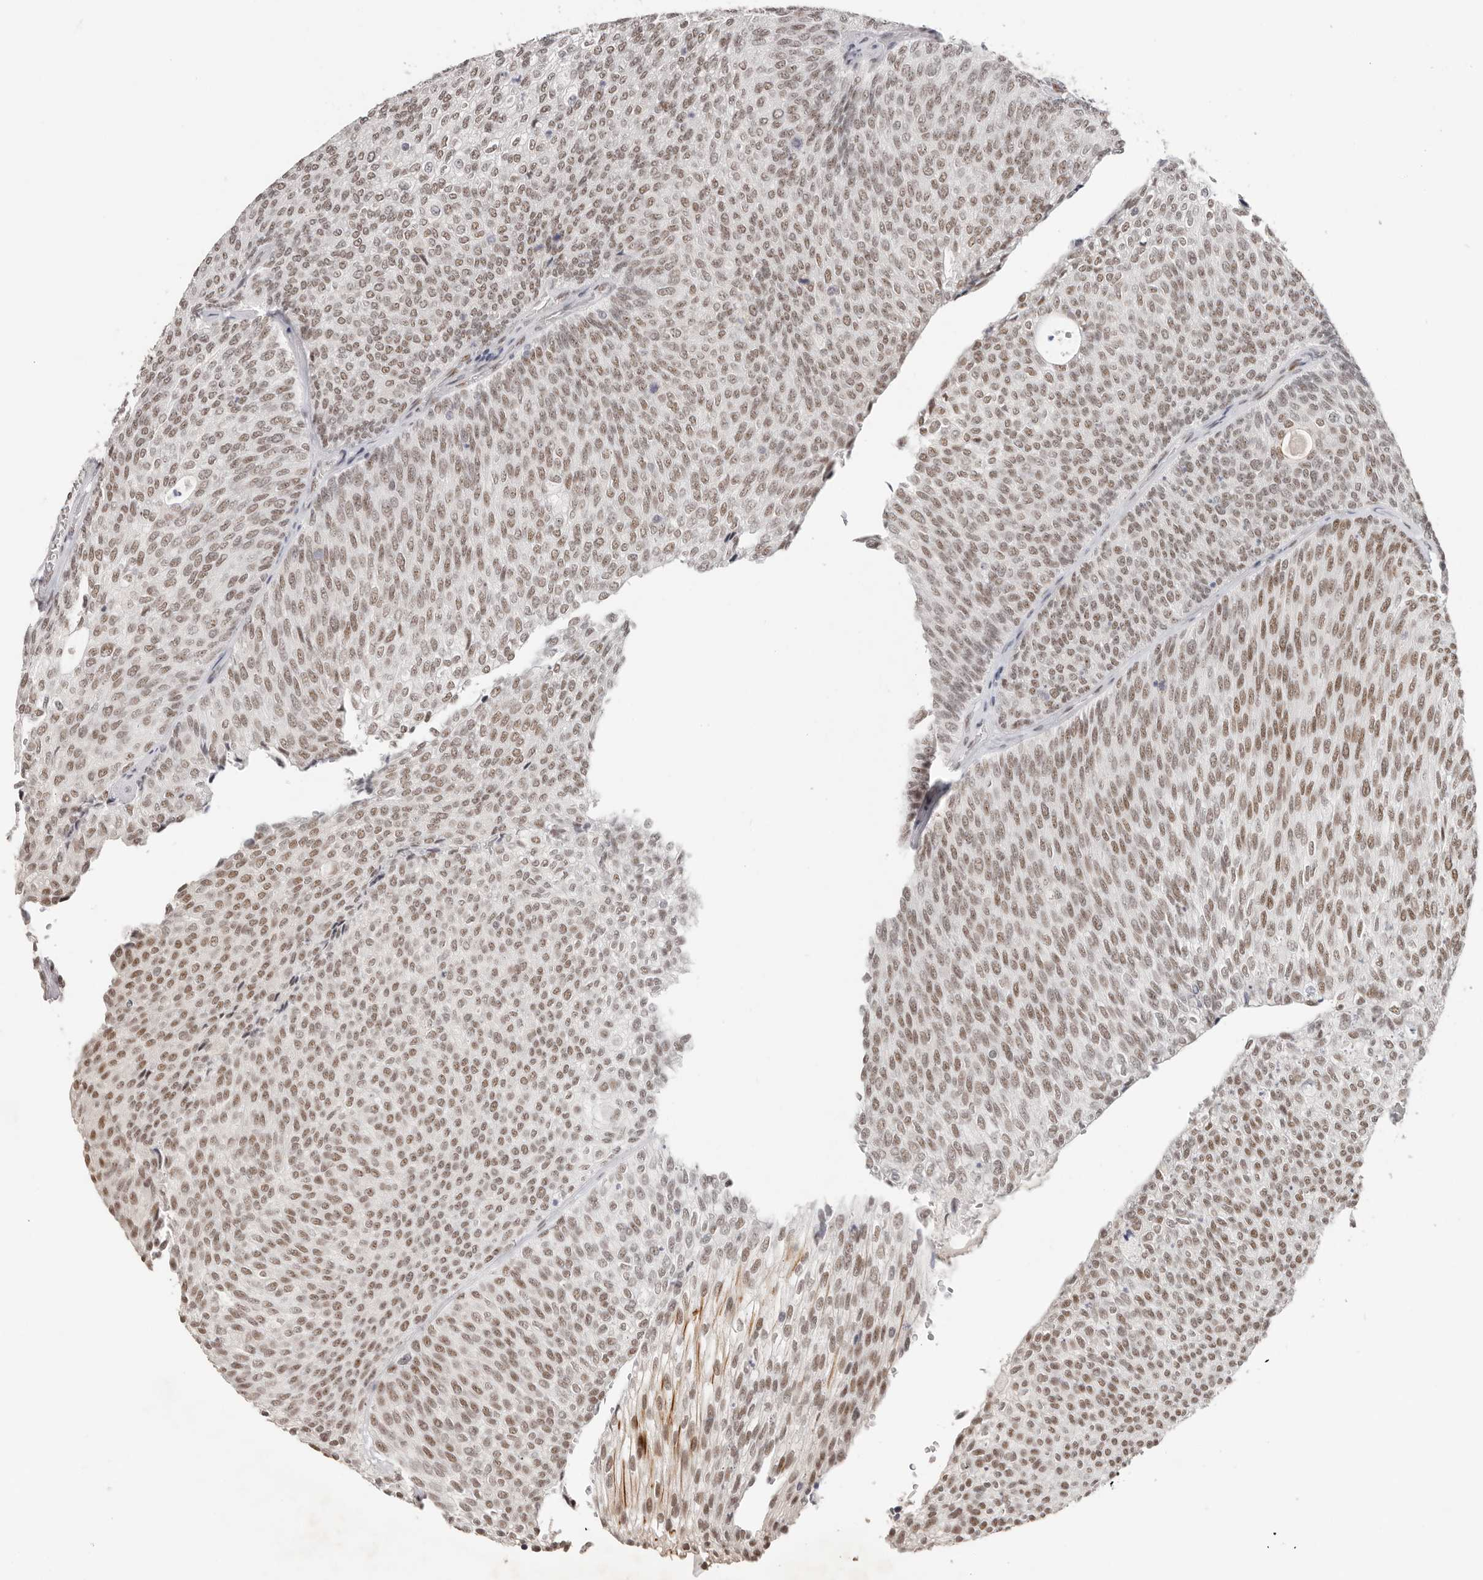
{"staining": {"intensity": "moderate", "quantity": ">75%", "location": "nuclear"}, "tissue": "urothelial cancer", "cell_type": "Tumor cells", "image_type": "cancer", "snomed": [{"axis": "morphology", "description": "Urothelial carcinoma, Low grade"}, {"axis": "topography", "description": "Urinary bladder"}], "caption": "Protein expression analysis of human urothelial carcinoma (low-grade) reveals moderate nuclear positivity in approximately >75% of tumor cells. (brown staining indicates protein expression, while blue staining denotes nuclei).", "gene": "LARP7", "patient": {"sex": "female", "age": 79}}